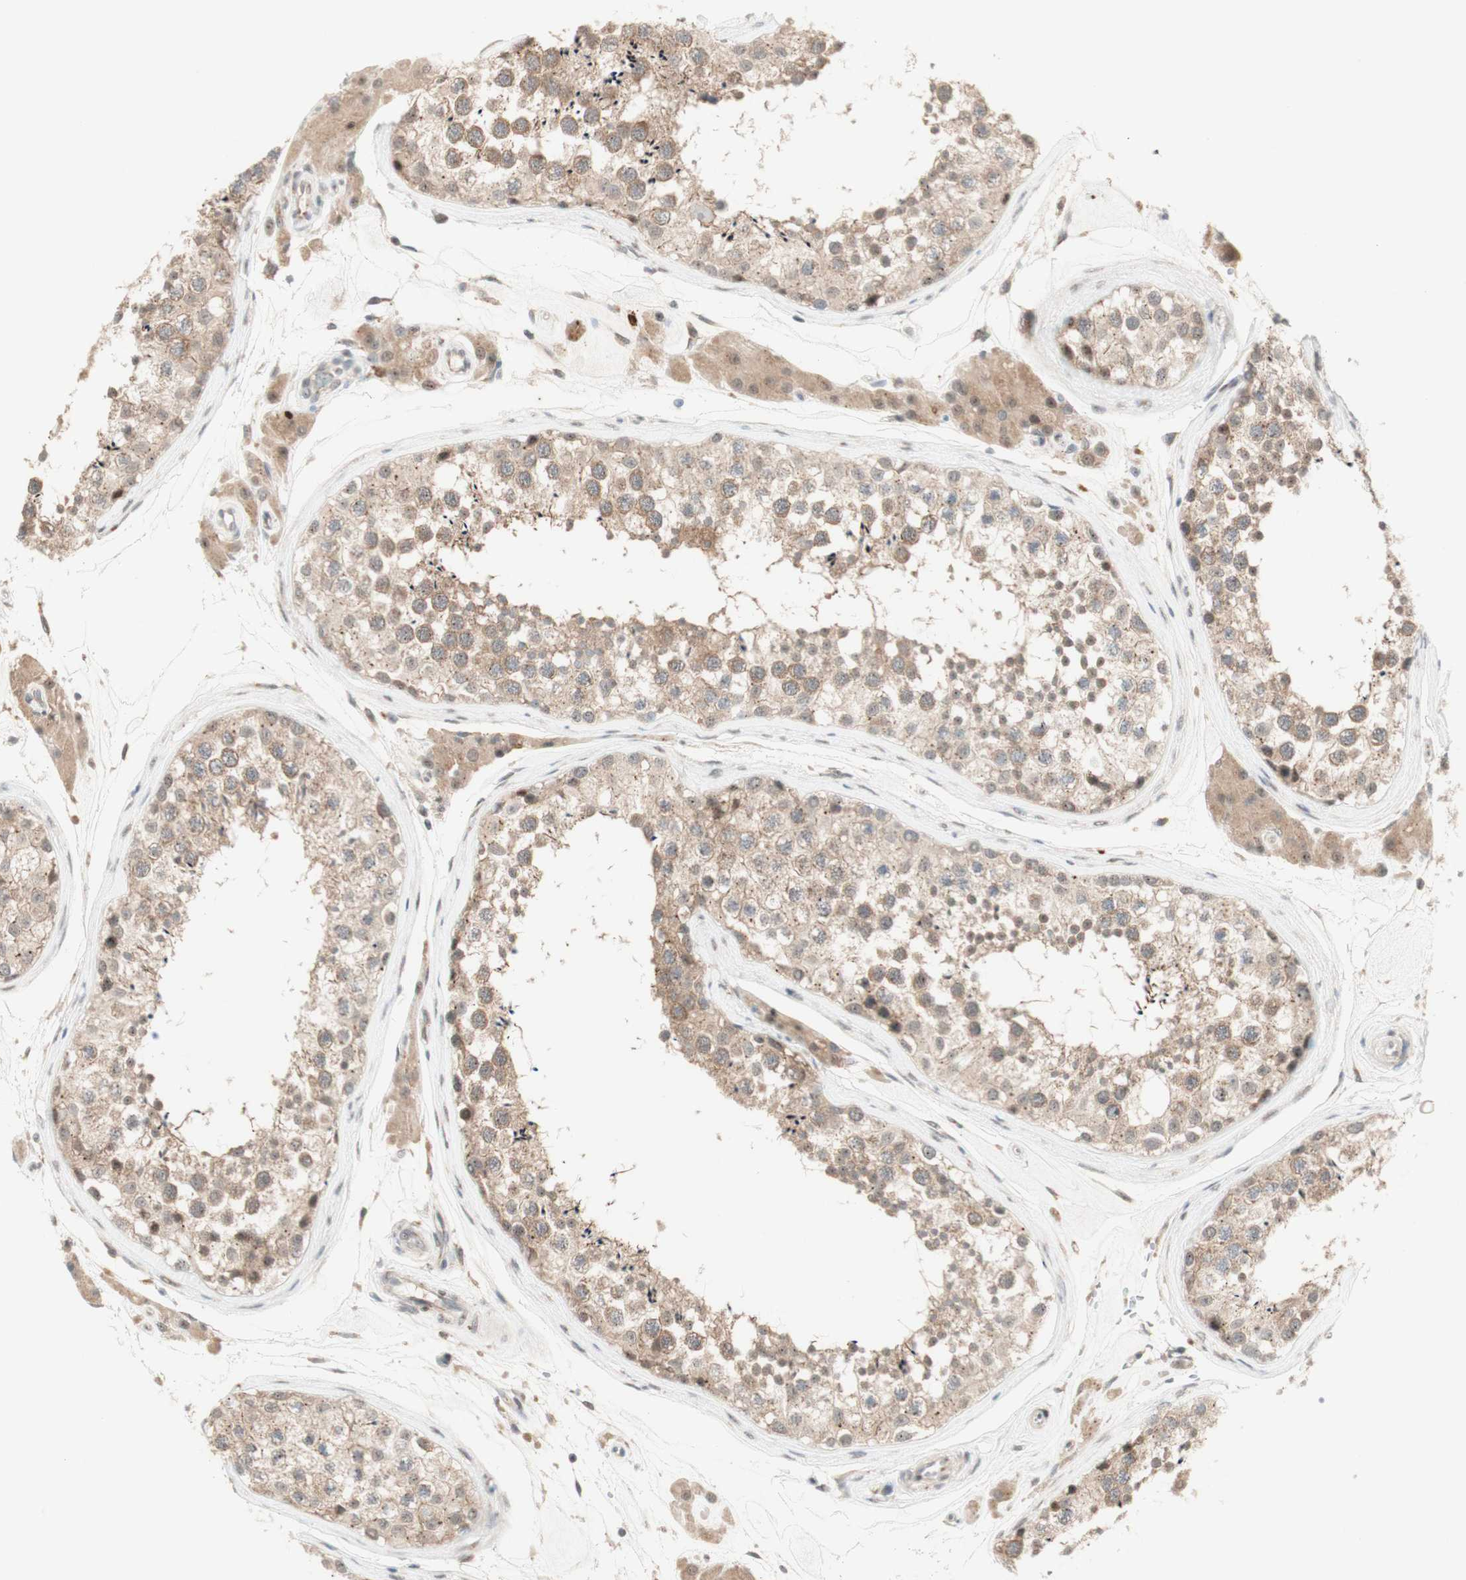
{"staining": {"intensity": "moderate", "quantity": ">75%", "location": "cytoplasmic/membranous"}, "tissue": "testis", "cell_type": "Cells in seminiferous ducts", "image_type": "normal", "snomed": [{"axis": "morphology", "description": "Normal tissue, NOS"}, {"axis": "topography", "description": "Testis"}], "caption": "Immunohistochemistry photomicrograph of benign testis: testis stained using immunohistochemistry (IHC) demonstrates medium levels of moderate protein expression localized specifically in the cytoplasmic/membranous of cells in seminiferous ducts, appearing as a cytoplasmic/membranous brown color.", "gene": "CYLD", "patient": {"sex": "male", "age": 46}}